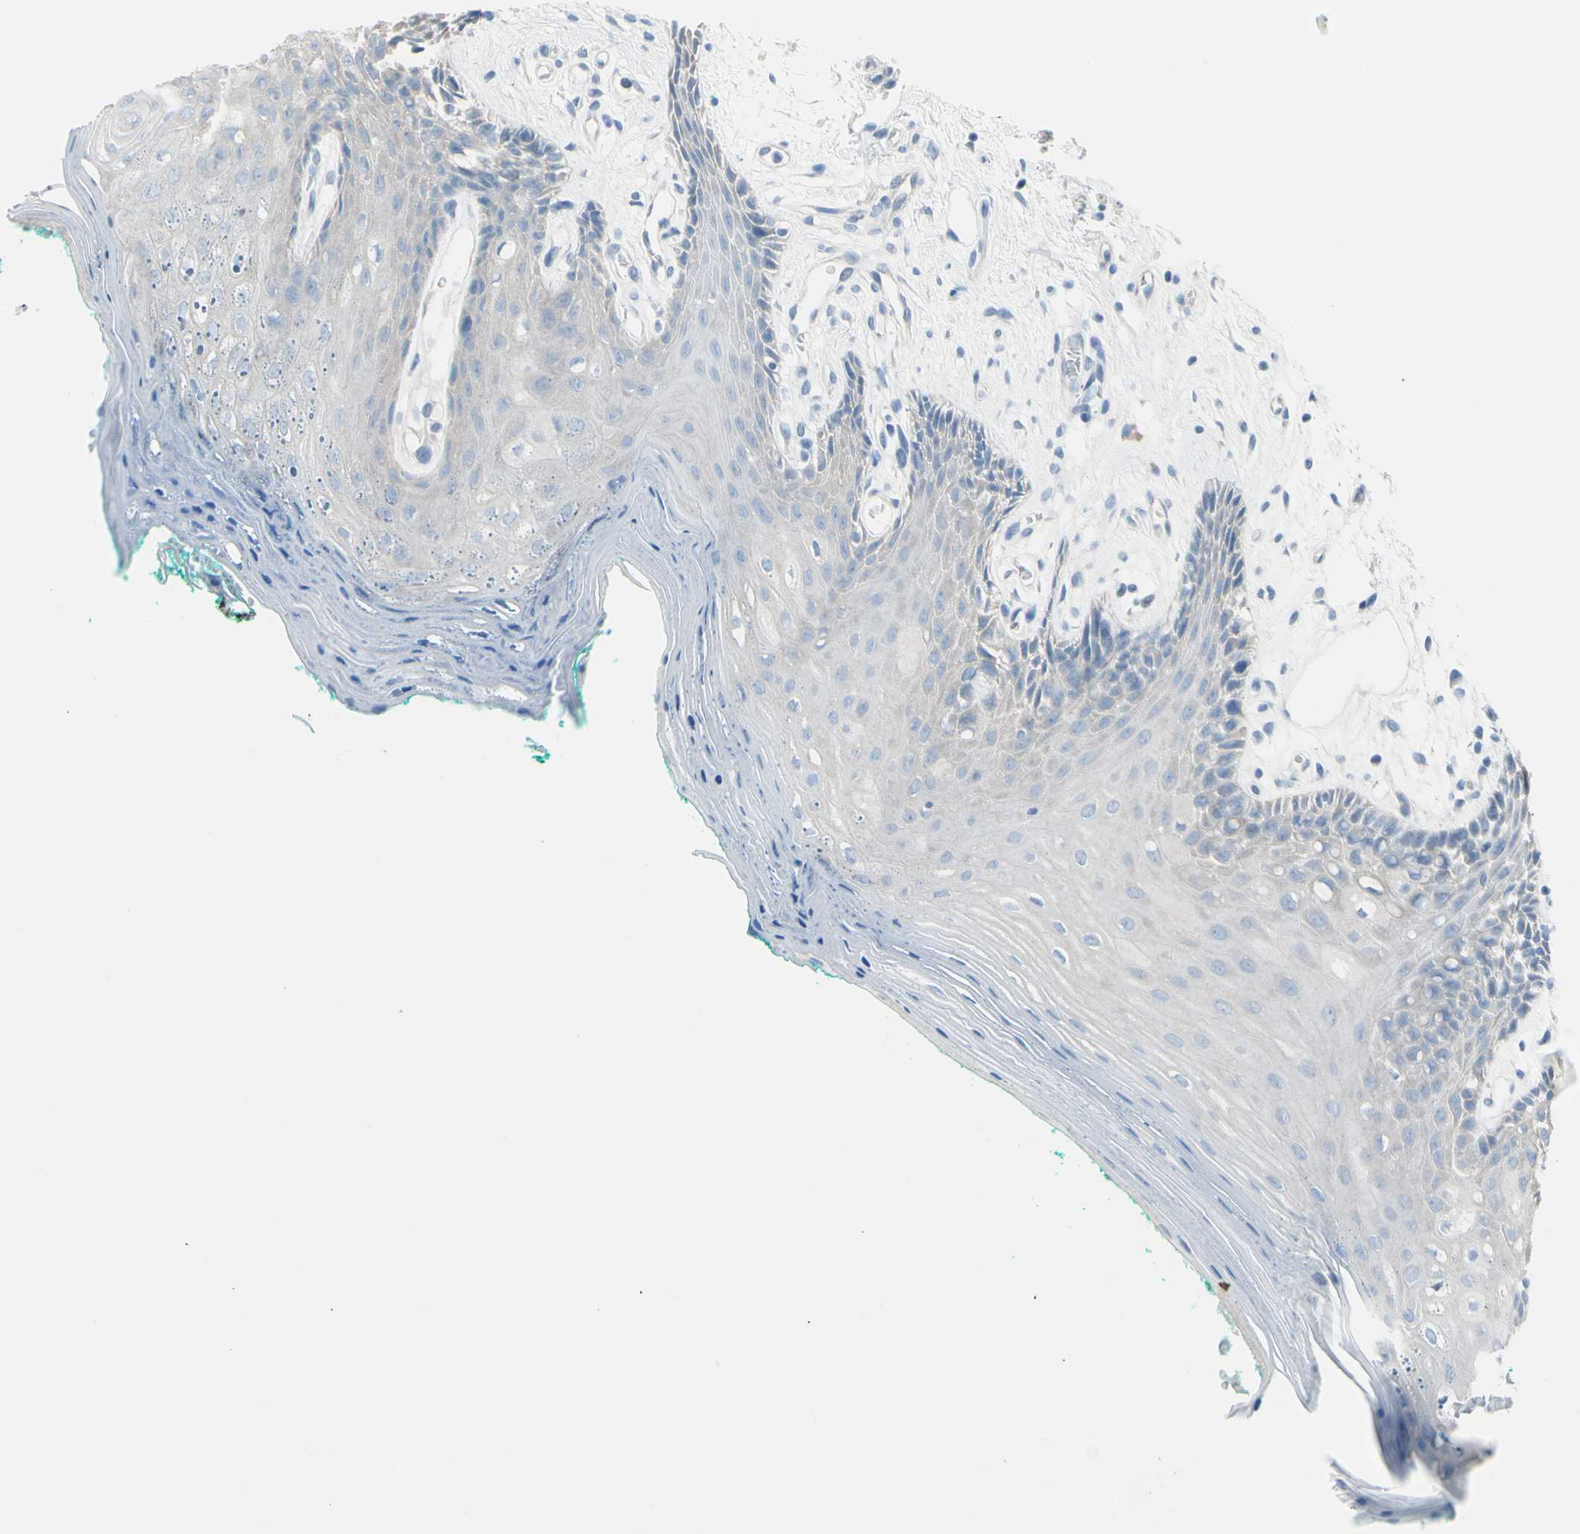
{"staining": {"intensity": "negative", "quantity": "none", "location": "none"}, "tissue": "oral mucosa", "cell_type": "Squamous epithelial cells", "image_type": "normal", "snomed": [{"axis": "morphology", "description": "Normal tissue, NOS"}, {"axis": "topography", "description": "Skeletal muscle"}, {"axis": "topography", "description": "Oral tissue"}, {"axis": "topography", "description": "Peripheral nerve tissue"}], "caption": "Immunohistochemistry (IHC) of benign oral mucosa shows no staining in squamous epithelial cells.", "gene": "TFPI2", "patient": {"sex": "female", "age": 84}}